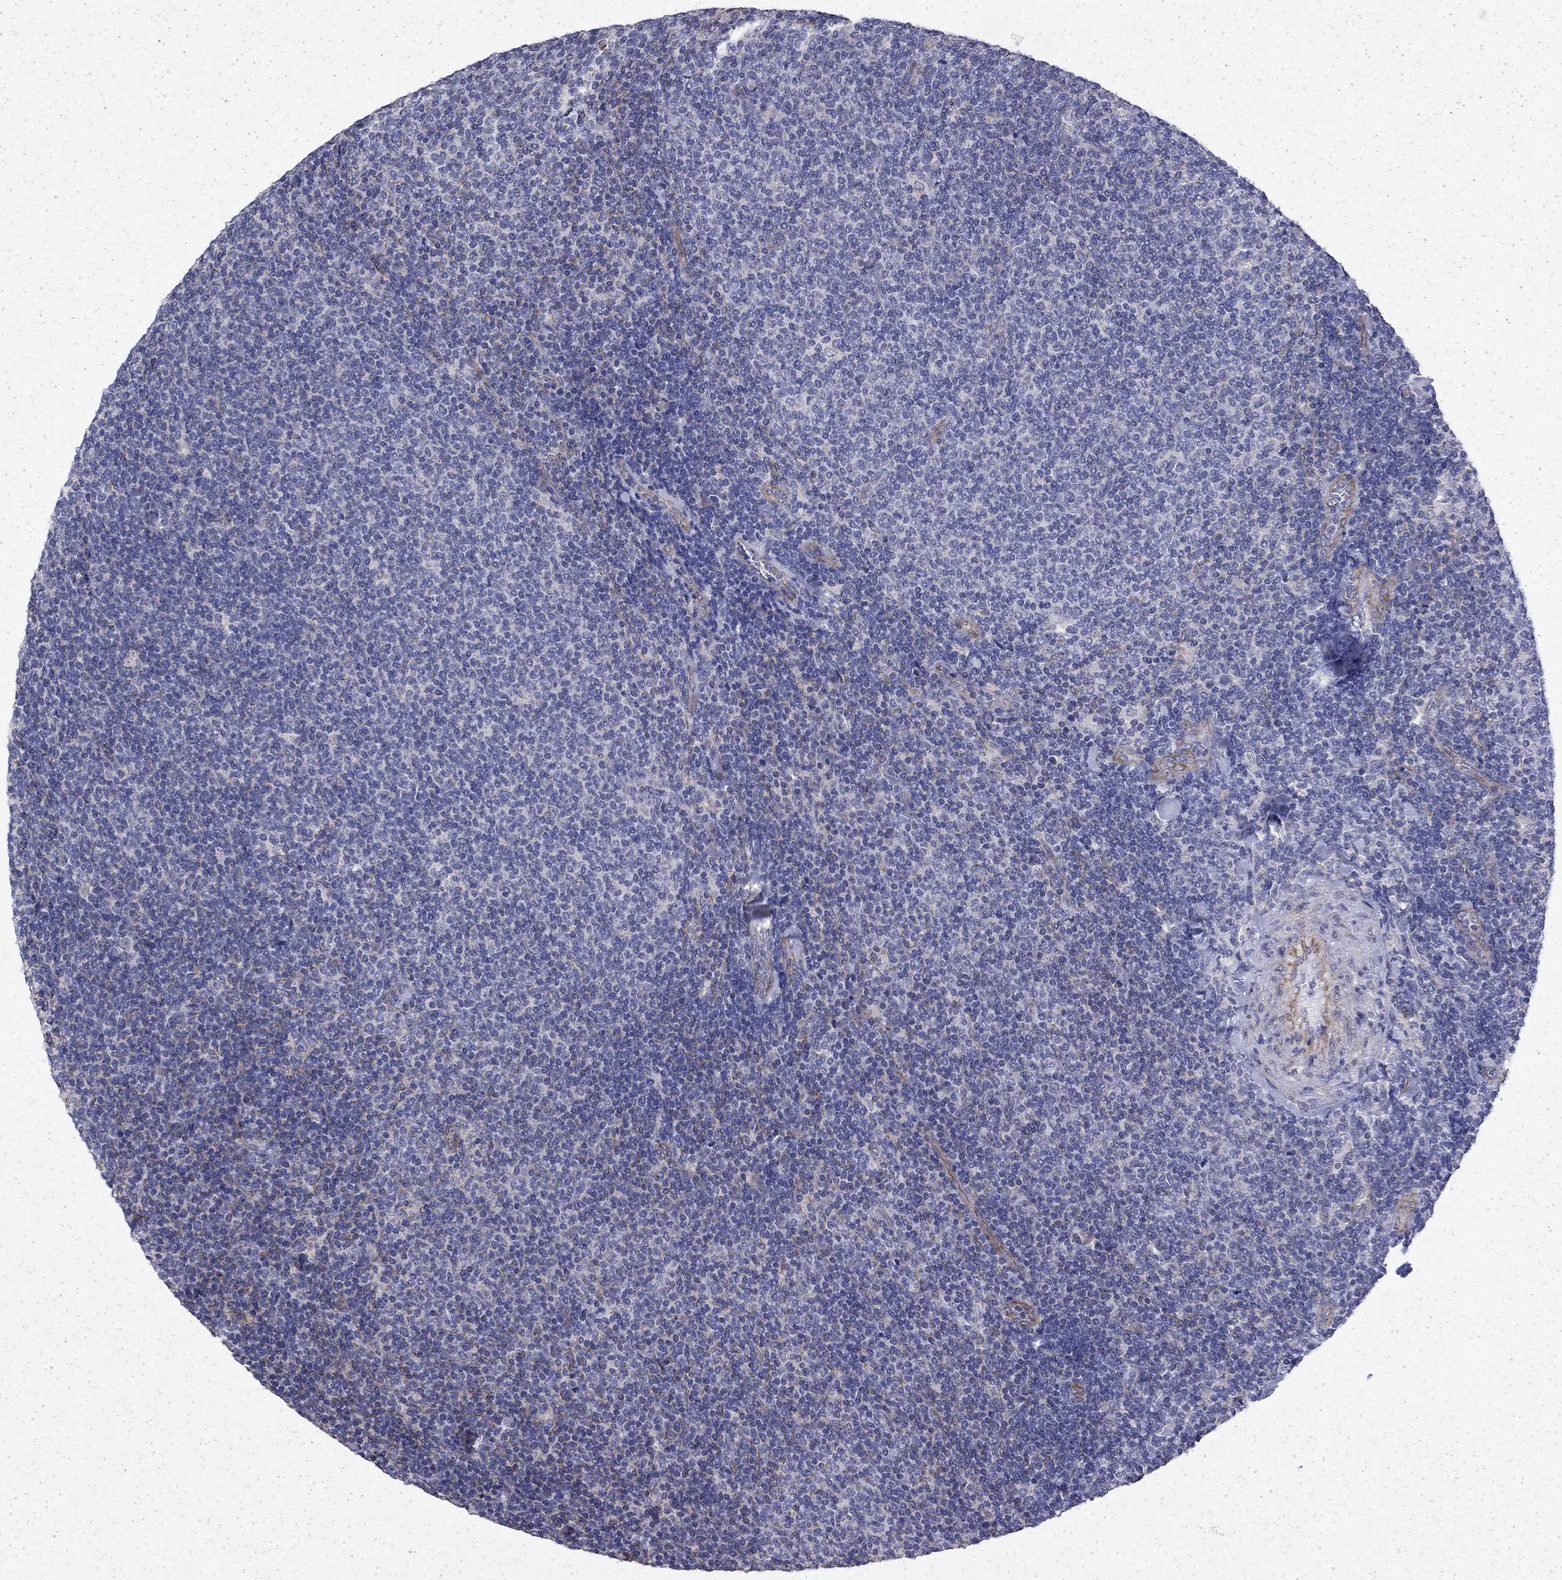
{"staining": {"intensity": "negative", "quantity": "none", "location": "none"}, "tissue": "lymphoma", "cell_type": "Tumor cells", "image_type": "cancer", "snomed": [{"axis": "morphology", "description": "Malignant lymphoma, non-Hodgkin's type, Low grade"}, {"axis": "topography", "description": "Lymph node"}], "caption": "A high-resolution image shows immunohistochemistry (IHC) staining of lymphoma, which shows no significant positivity in tumor cells. (Immunohistochemistry (ihc), brightfield microscopy, high magnification).", "gene": "DTNA", "patient": {"sex": "male", "age": 52}}